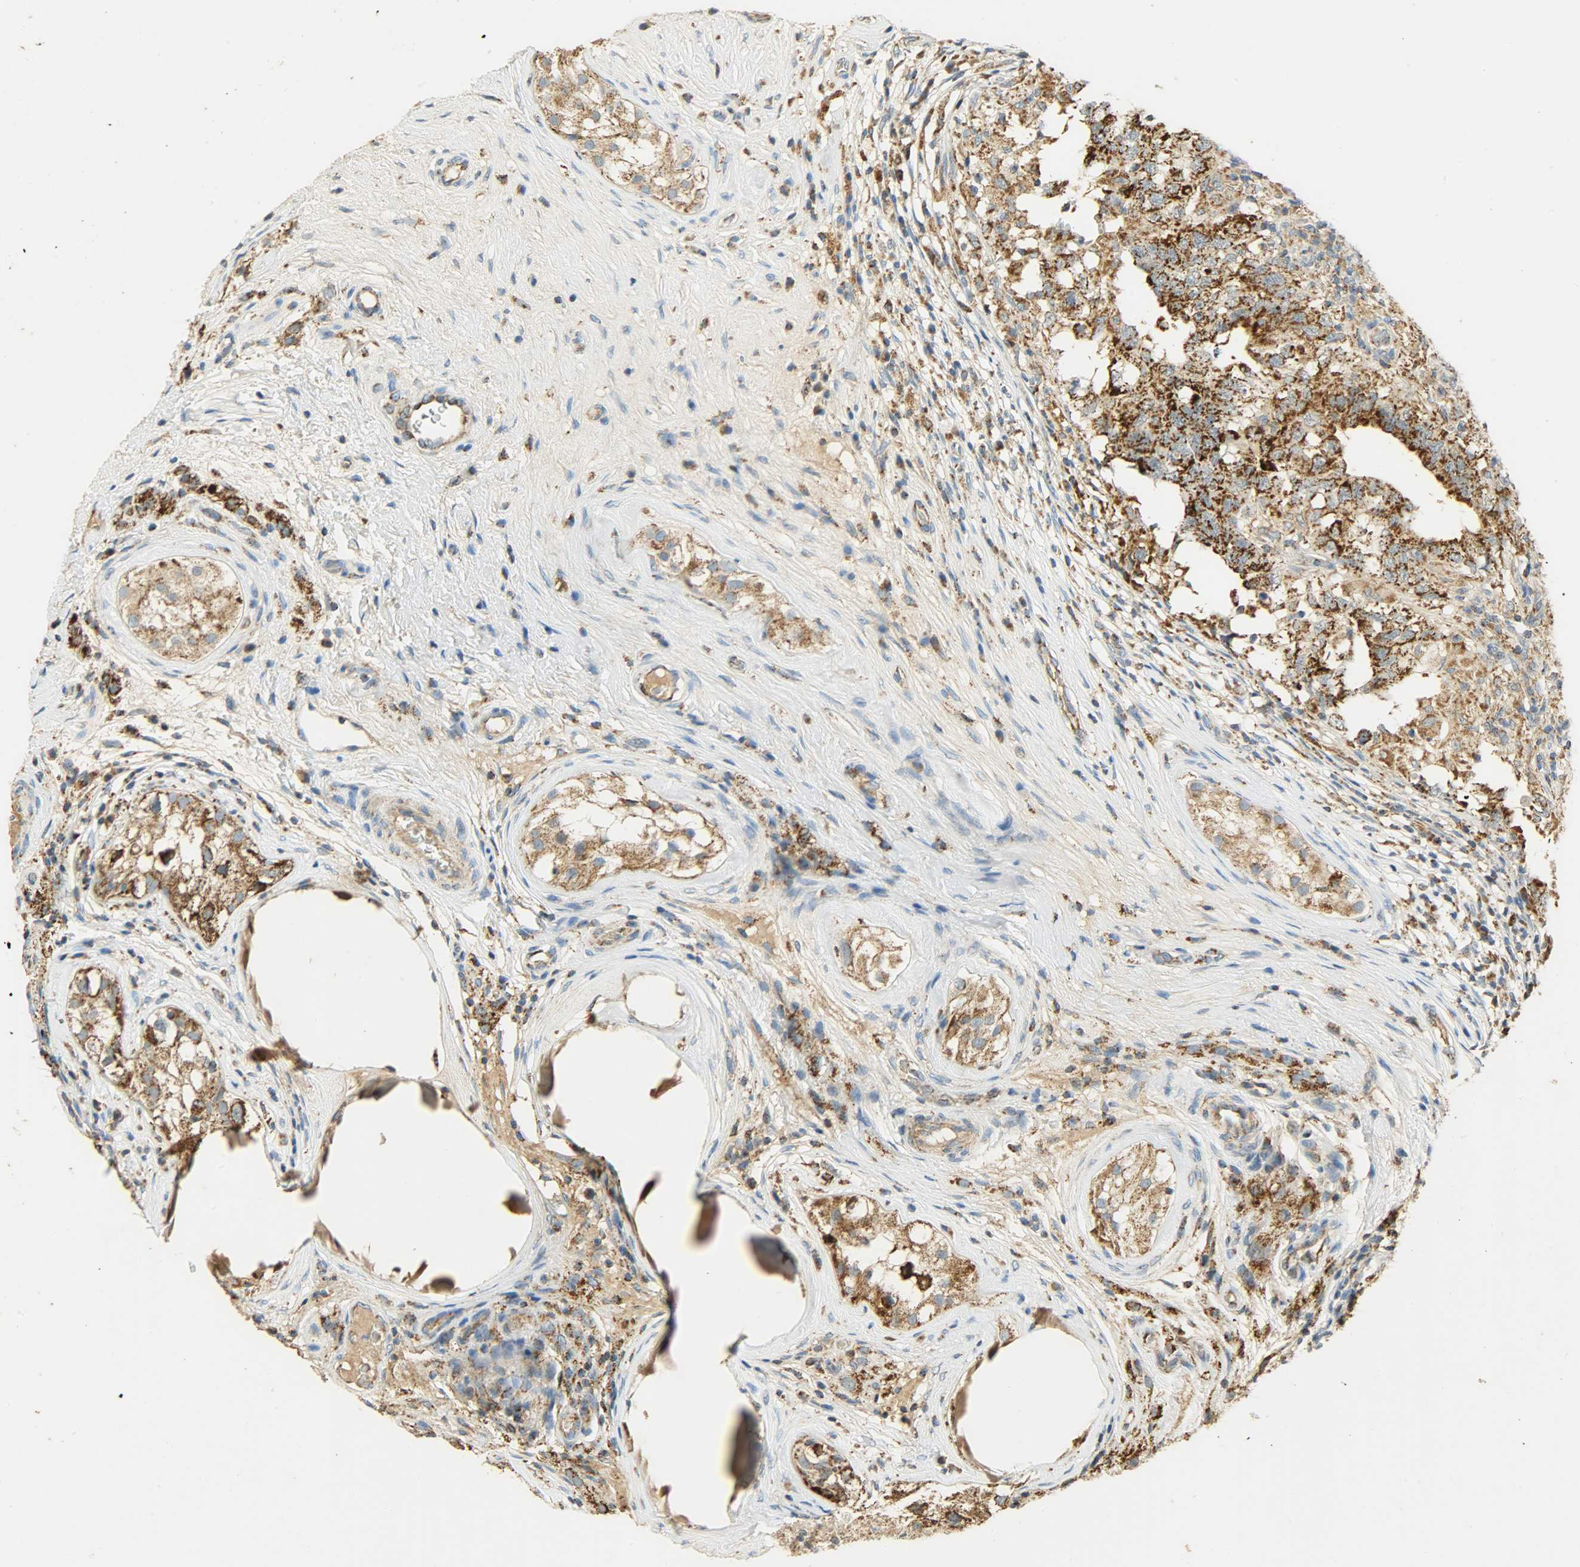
{"staining": {"intensity": "moderate", "quantity": ">75%", "location": "cytoplasmic/membranous"}, "tissue": "testis cancer", "cell_type": "Tumor cells", "image_type": "cancer", "snomed": [{"axis": "morphology", "description": "Carcinoma, Embryonal, NOS"}, {"axis": "topography", "description": "Testis"}], "caption": "Immunohistochemistry of human testis embryonal carcinoma displays medium levels of moderate cytoplasmic/membranous positivity in about >75% of tumor cells.", "gene": "HDHD5", "patient": {"sex": "male", "age": 21}}